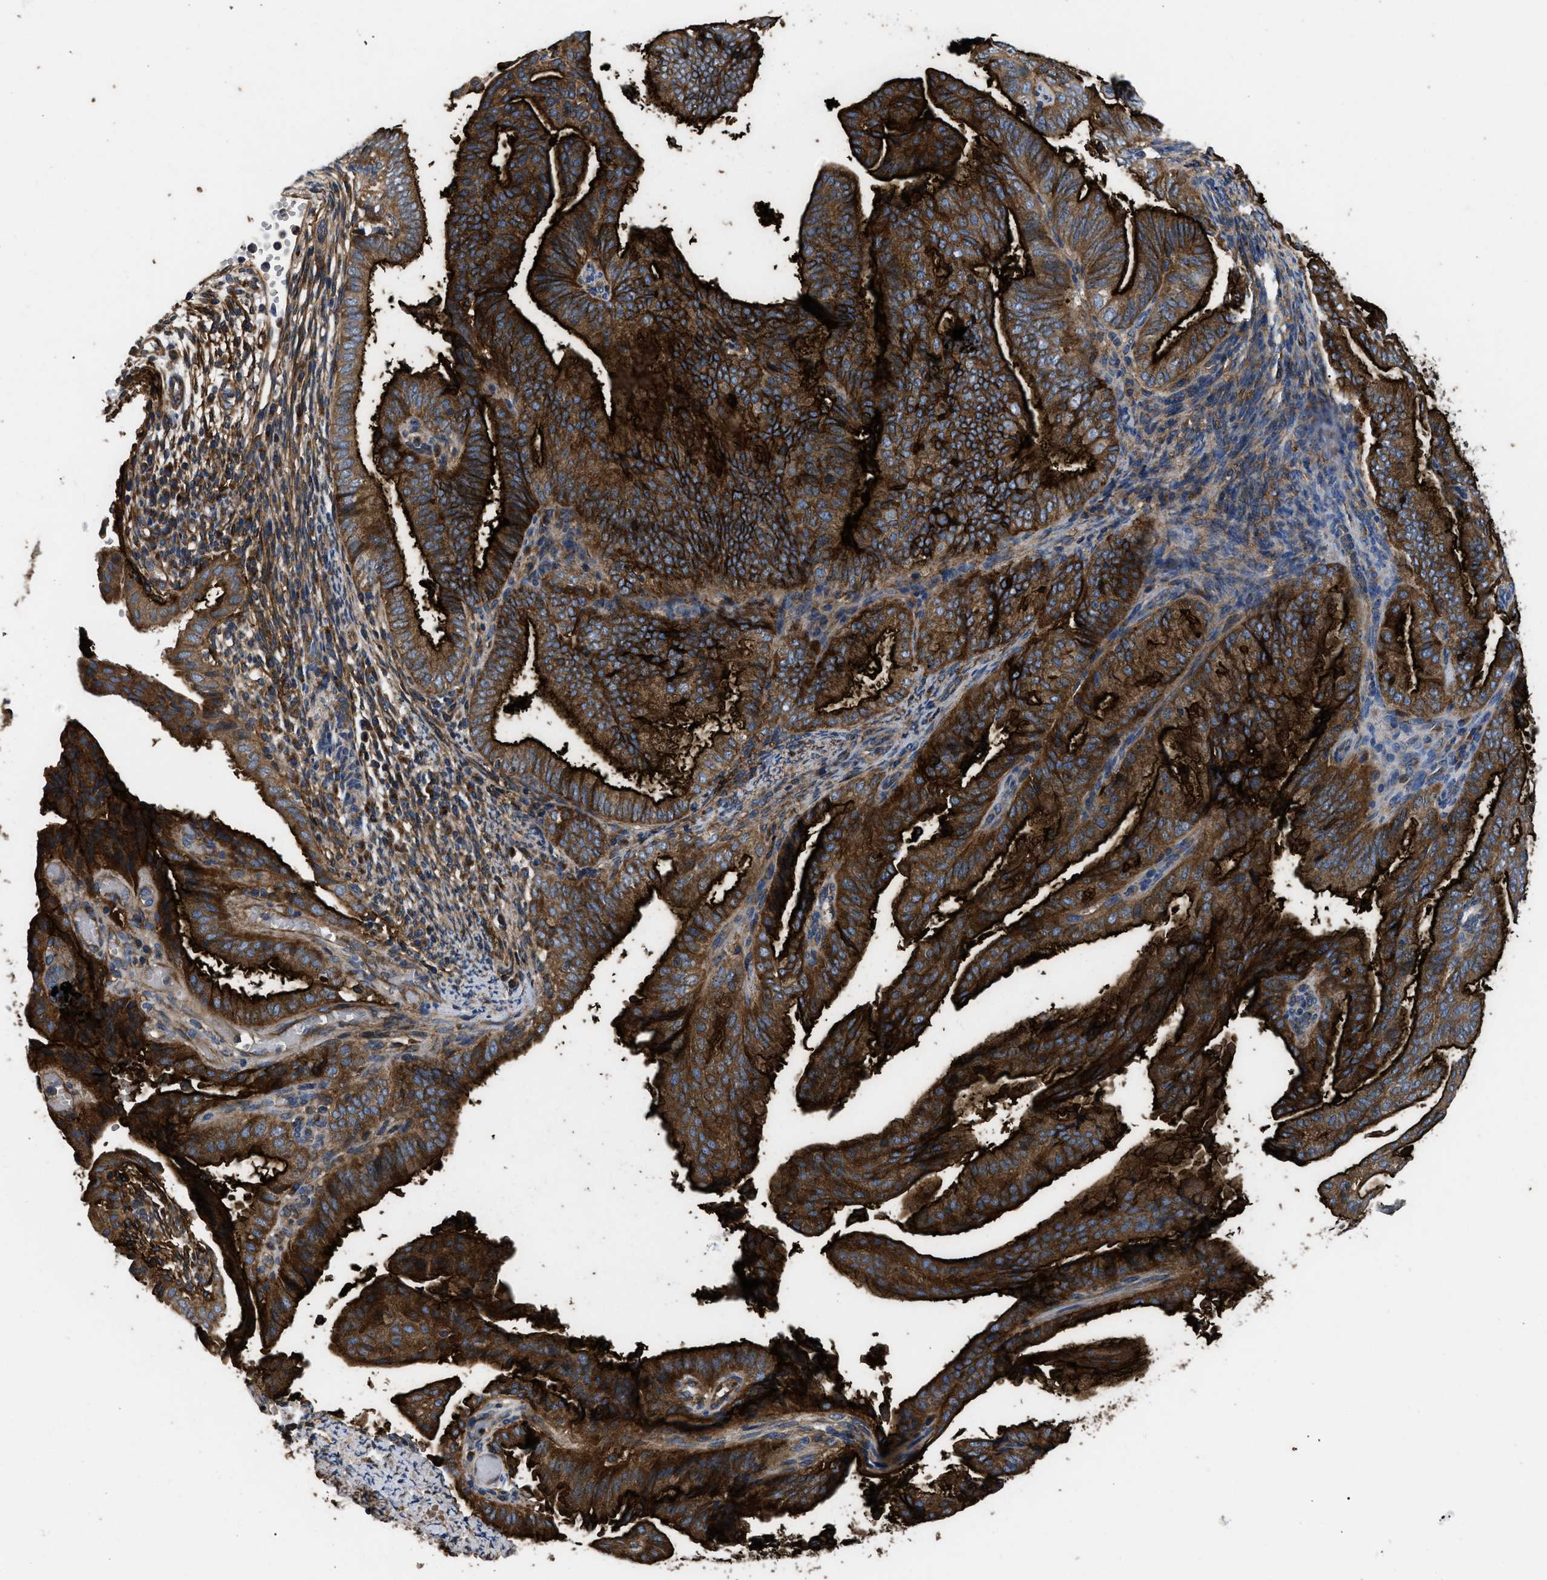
{"staining": {"intensity": "strong", "quantity": ">75%", "location": "cytoplasmic/membranous"}, "tissue": "endometrial cancer", "cell_type": "Tumor cells", "image_type": "cancer", "snomed": [{"axis": "morphology", "description": "Adenocarcinoma, NOS"}, {"axis": "topography", "description": "Endometrium"}], "caption": "The photomicrograph demonstrates immunohistochemical staining of endometrial cancer (adenocarcinoma). There is strong cytoplasmic/membranous staining is present in approximately >75% of tumor cells.", "gene": "NT5E", "patient": {"sex": "female", "age": 58}}